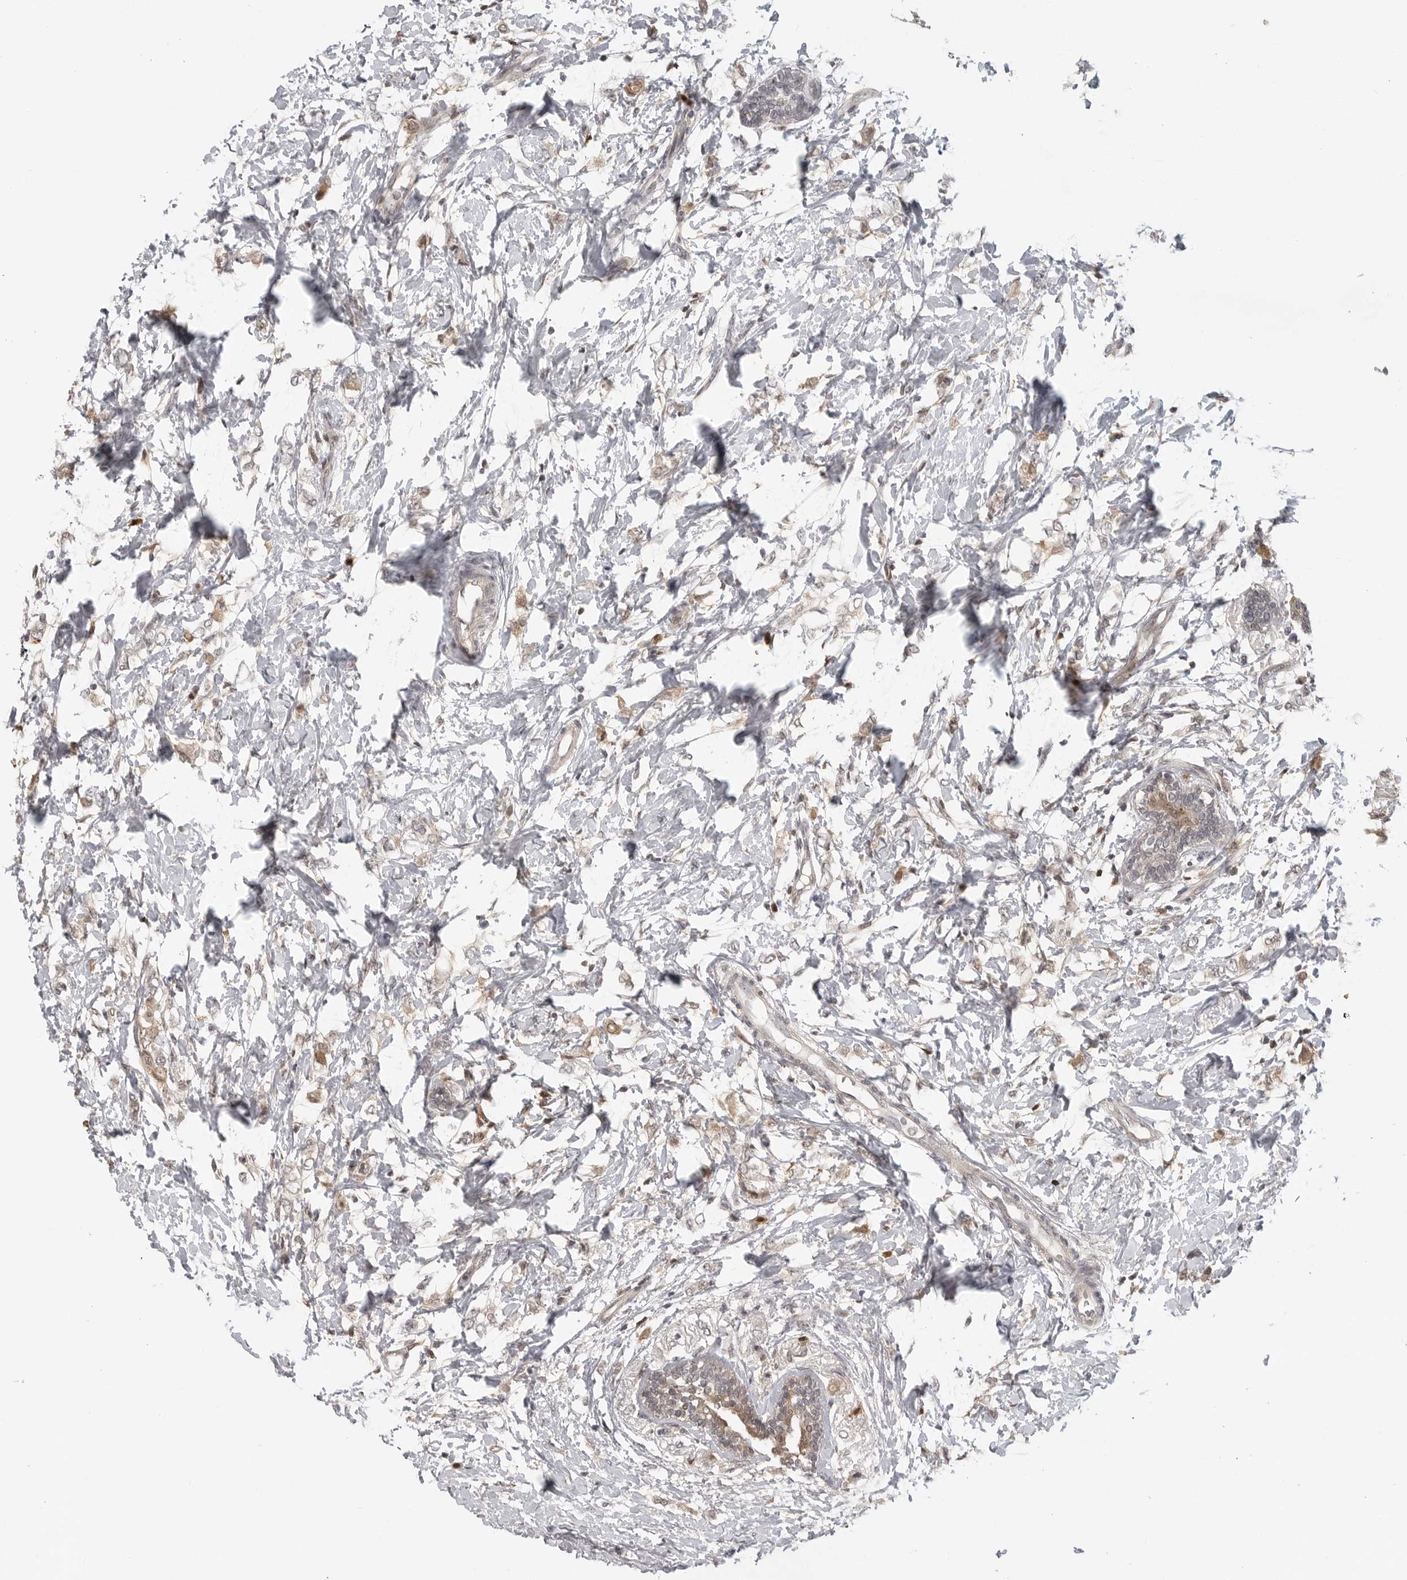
{"staining": {"intensity": "weak", "quantity": "<25%", "location": "cytoplasmic/membranous"}, "tissue": "breast cancer", "cell_type": "Tumor cells", "image_type": "cancer", "snomed": [{"axis": "morphology", "description": "Normal tissue, NOS"}, {"axis": "morphology", "description": "Lobular carcinoma"}, {"axis": "topography", "description": "Breast"}], "caption": "A high-resolution photomicrograph shows immunohistochemistry staining of lobular carcinoma (breast), which displays no significant expression in tumor cells.", "gene": "CTIF", "patient": {"sex": "female", "age": 47}}